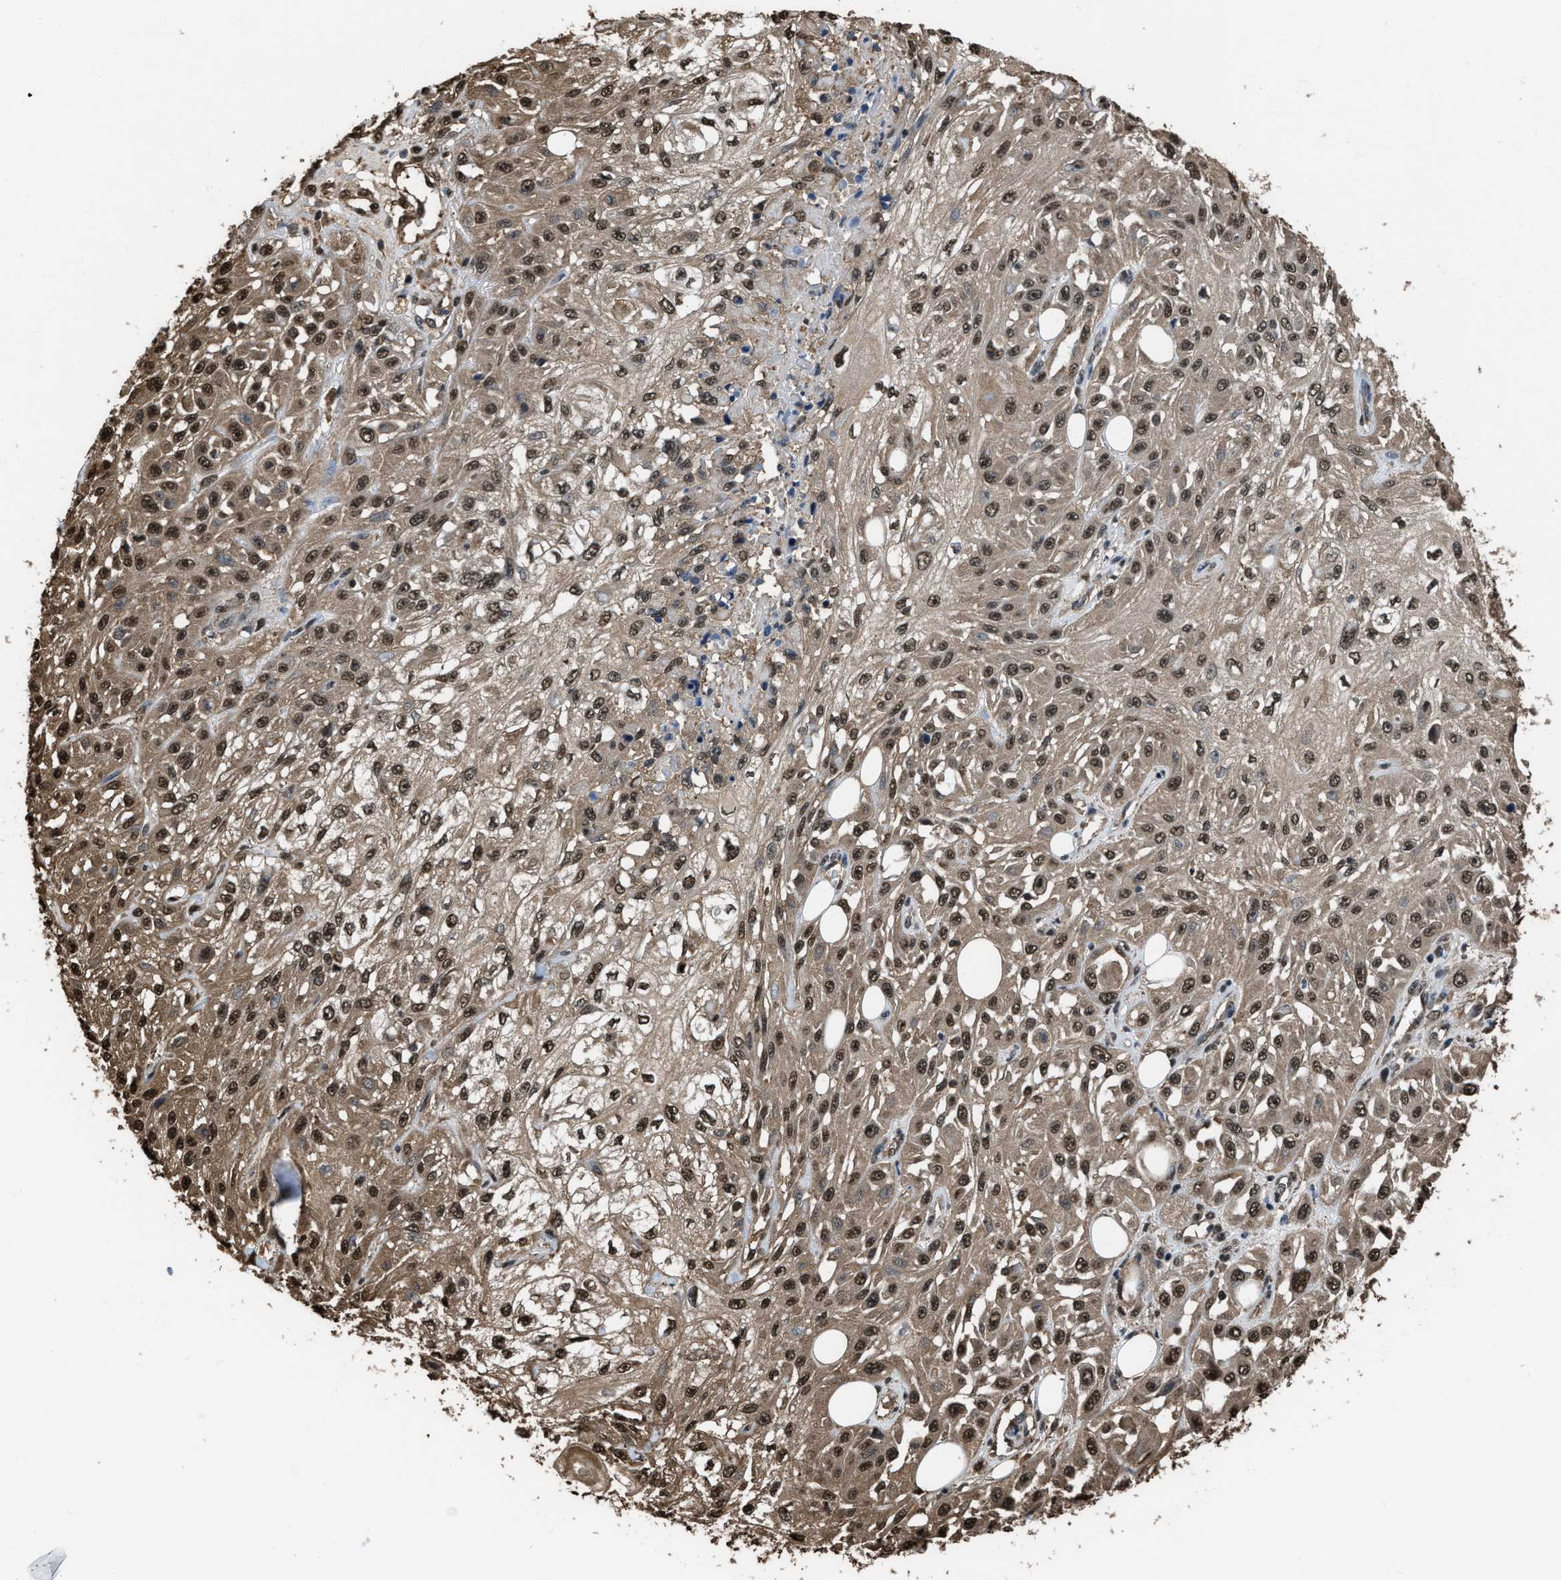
{"staining": {"intensity": "moderate", "quantity": ">75%", "location": "cytoplasmic/membranous,nuclear"}, "tissue": "skin cancer", "cell_type": "Tumor cells", "image_type": "cancer", "snomed": [{"axis": "morphology", "description": "Squamous cell carcinoma, NOS"}, {"axis": "morphology", "description": "Squamous cell carcinoma, metastatic, NOS"}, {"axis": "topography", "description": "Skin"}, {"axis": "topography", "description": "Lymph node"}], "caption": "Immunohistochemistry (IHC) of human skin cancer (metastatic squamous cell carcinoma) exhibits medium levels of moderate cytoplasmic/membranous and nuclear expression in approximately >75% of tumor cells.", "gene": "FNTA", "patient": {"sex": "male", "age": 75}}